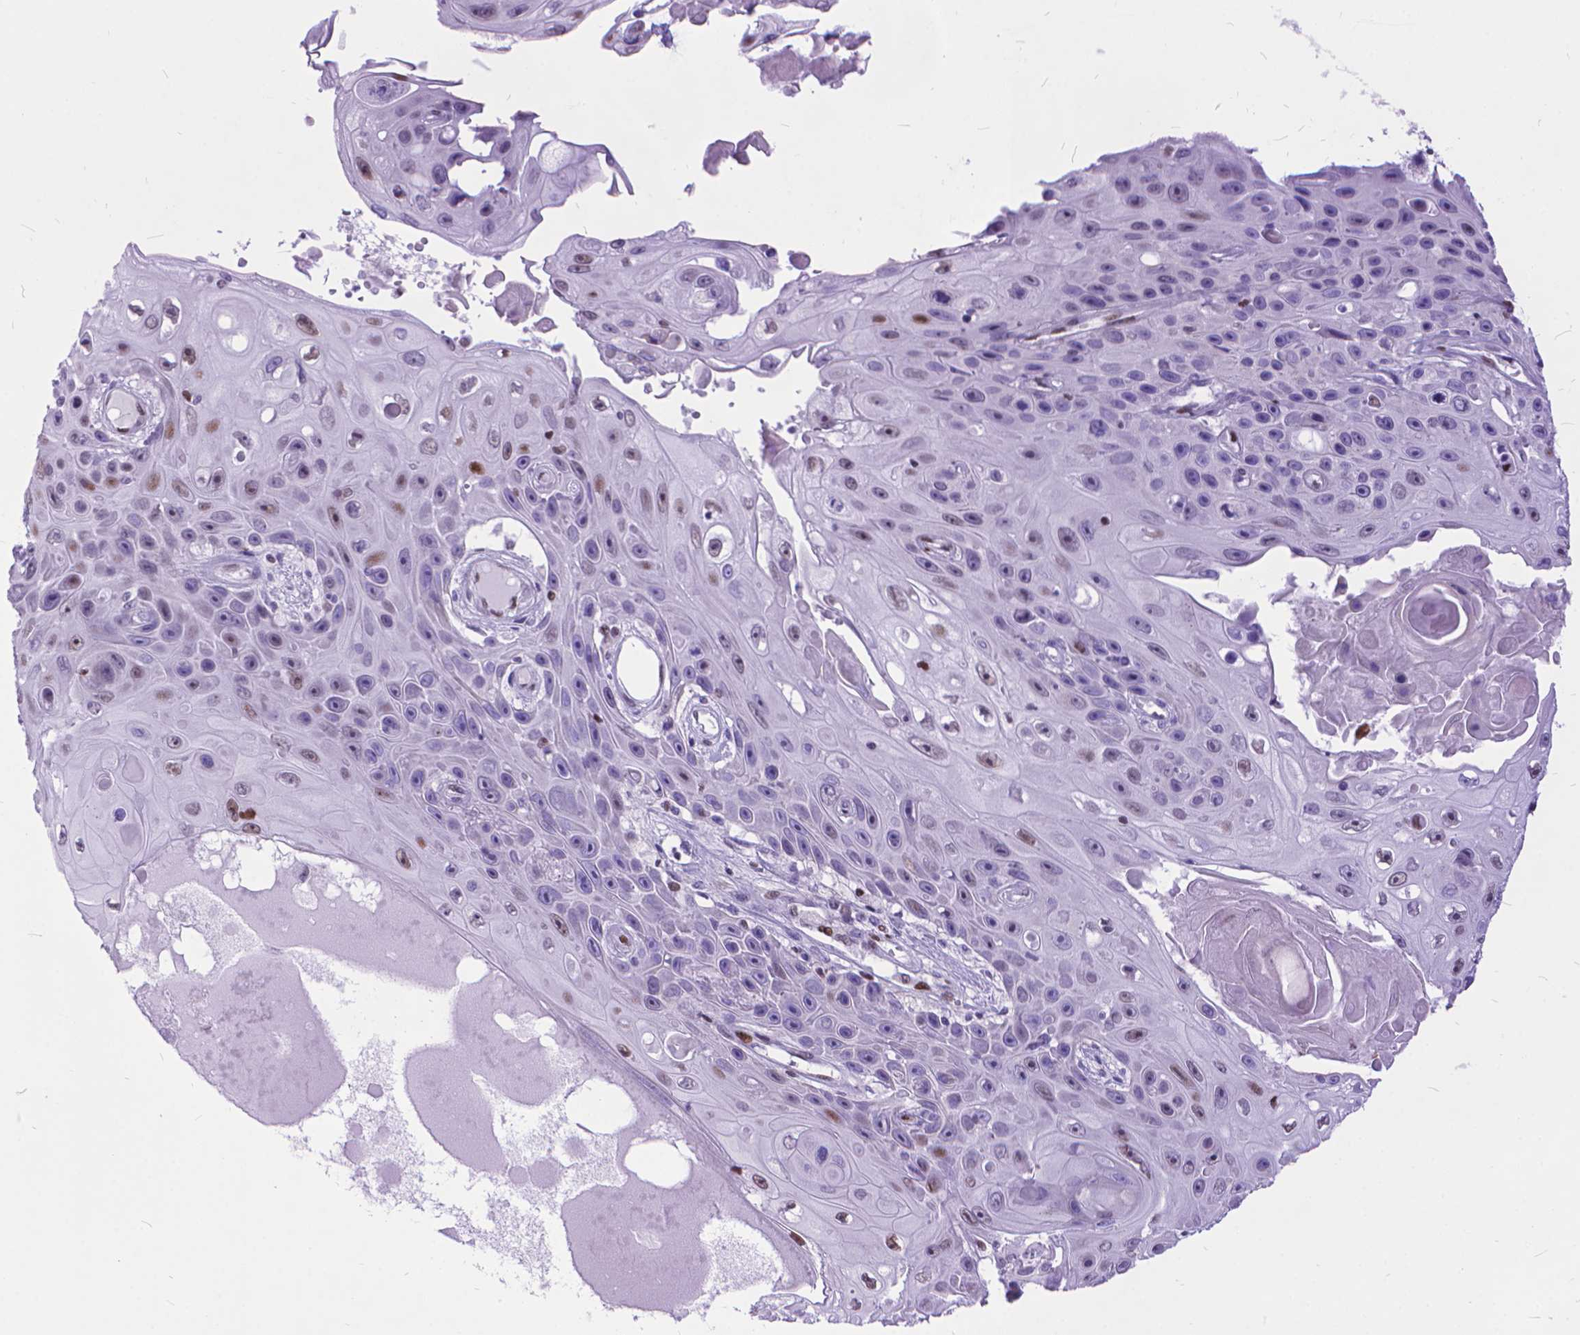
{"staining": {"intensity": "moderate", "quantity": "<25%", "location": "nuclear"}, "tissue": "skin cancer", "cell_type": "Tumor cells", "image_type": "cancer", "snomed": [{"axis": "morphology", "description": "Squamous cell carcinoma, NOS"}, {"axis": "topography", "description": "Skin"}], "caption": "IHC of human skin cancer exhibits low levels of moderate nuclear staining in approximately <25% of tumor cells.", "gene": "POLE4", "patient": {"sex": "male", "age": 82}}